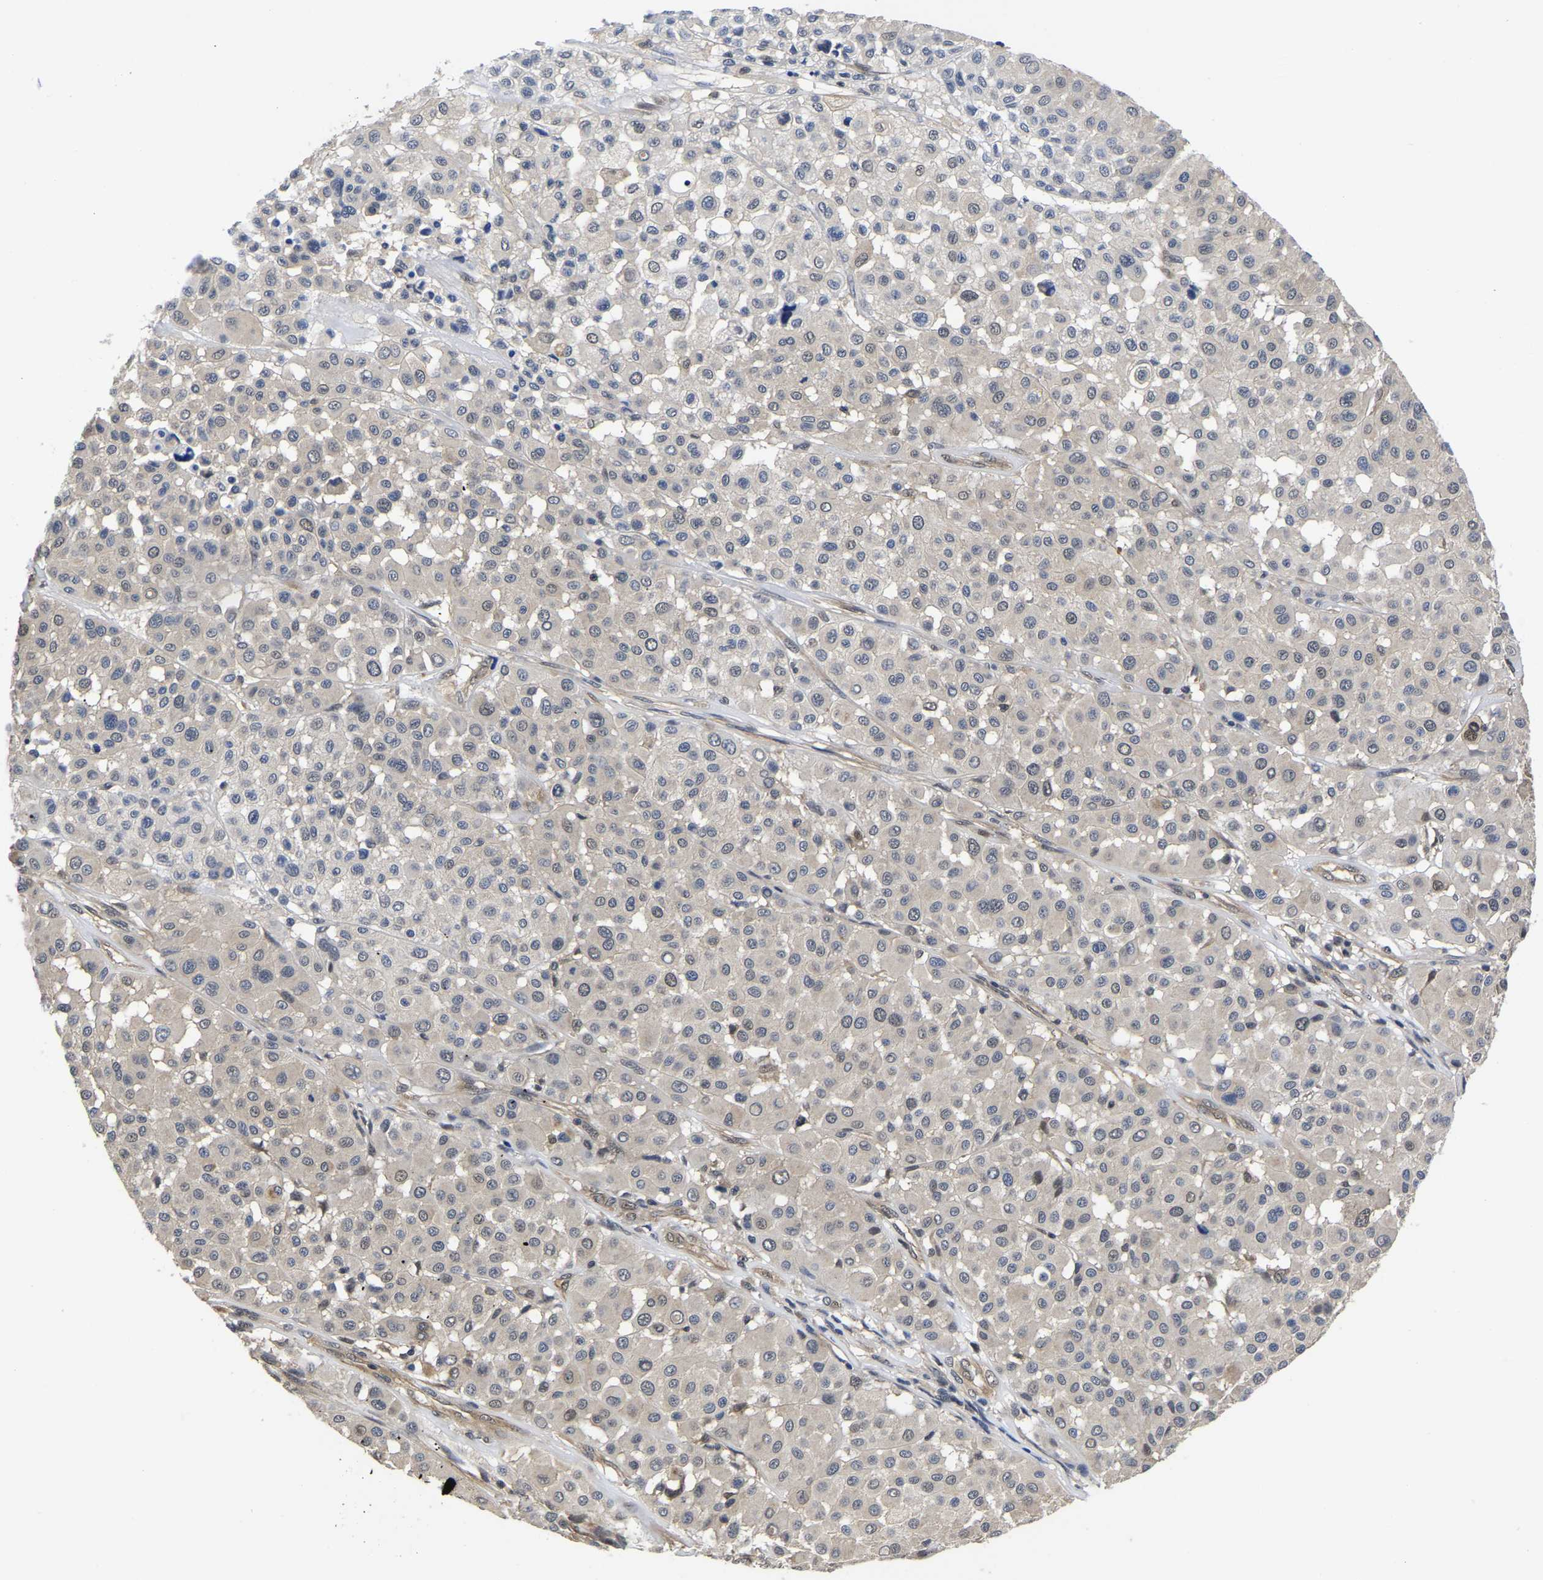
{"staining": {"intensity": "negative", "quantity": "none", "location": "none"}, "tissue": "melanoma", "cell_type": "Tumor cells", "image_type": "cancer", "snomed": [{"axis": "morphology", "description": "Malignant melanoma, Metastatic site"}, {"axis": "topography", "description": "Soft tissue"}], "caption": "Tumor cells show no significant protein positivity in melanoma. (DAB IHC, high magnification).", "gene": "MCOLN2", "patient": {"sex": "male", "age": 41}}